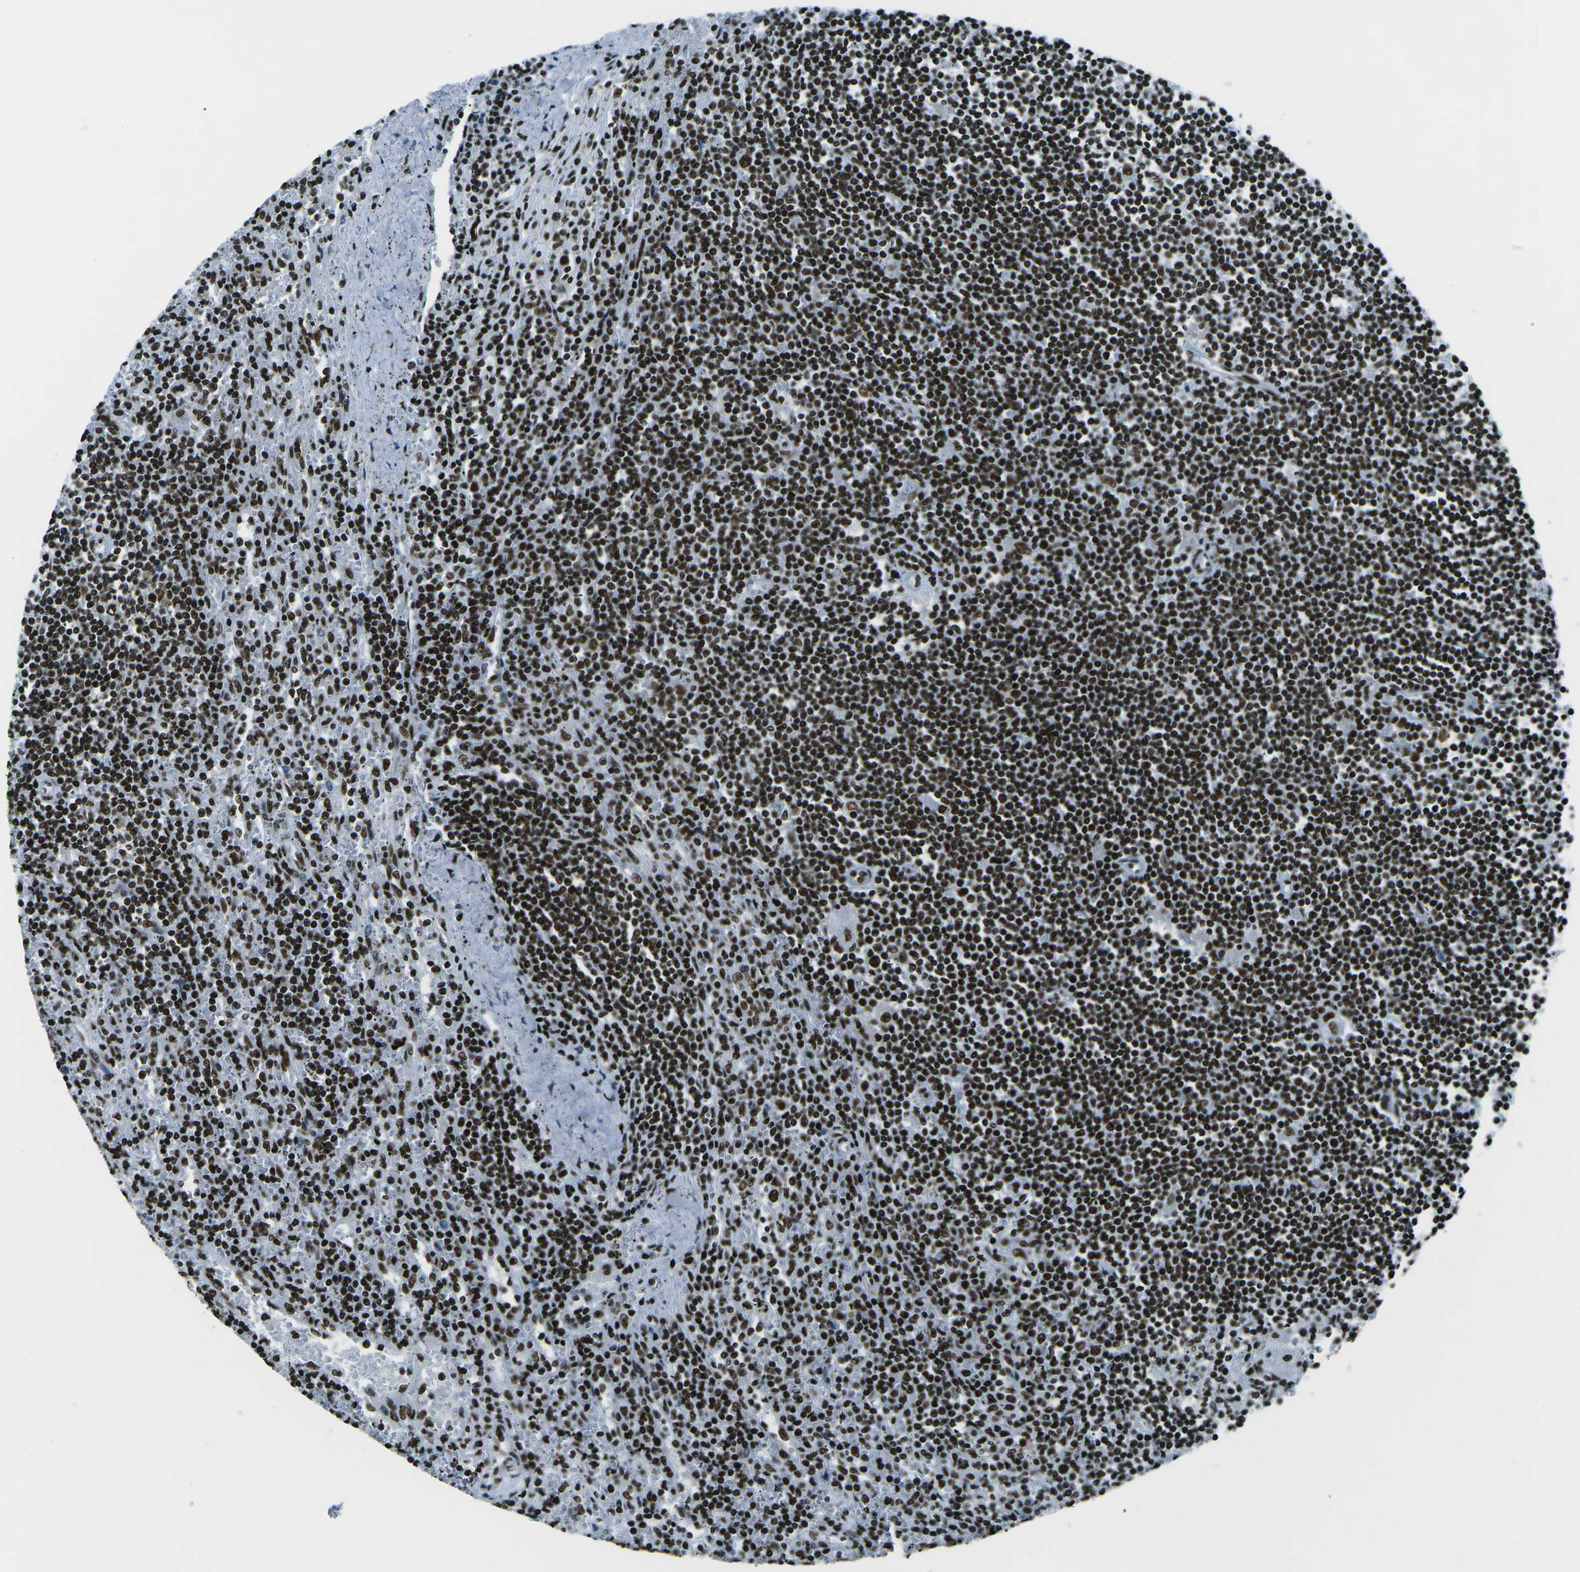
{"staining": {"intensity": "strong", "quantity": ">75%", "location": "nuclear"}, "tissue": "lymphoma", "cell_type": "Tumor cells", "image_type": "cancer", "snomed": [{"axis": "morphology", "description": "Malignant lymphoma, non-Hodgkin's type, Low grade"}, {"axis": "topography", "description": "Spleen"}], "caption": "A brown stain highlights strong nuclear staining of a protein in lymphoma tumor cells.", "gene": "HNRNPL", "patient": {"sex": "male", "age": 76}}